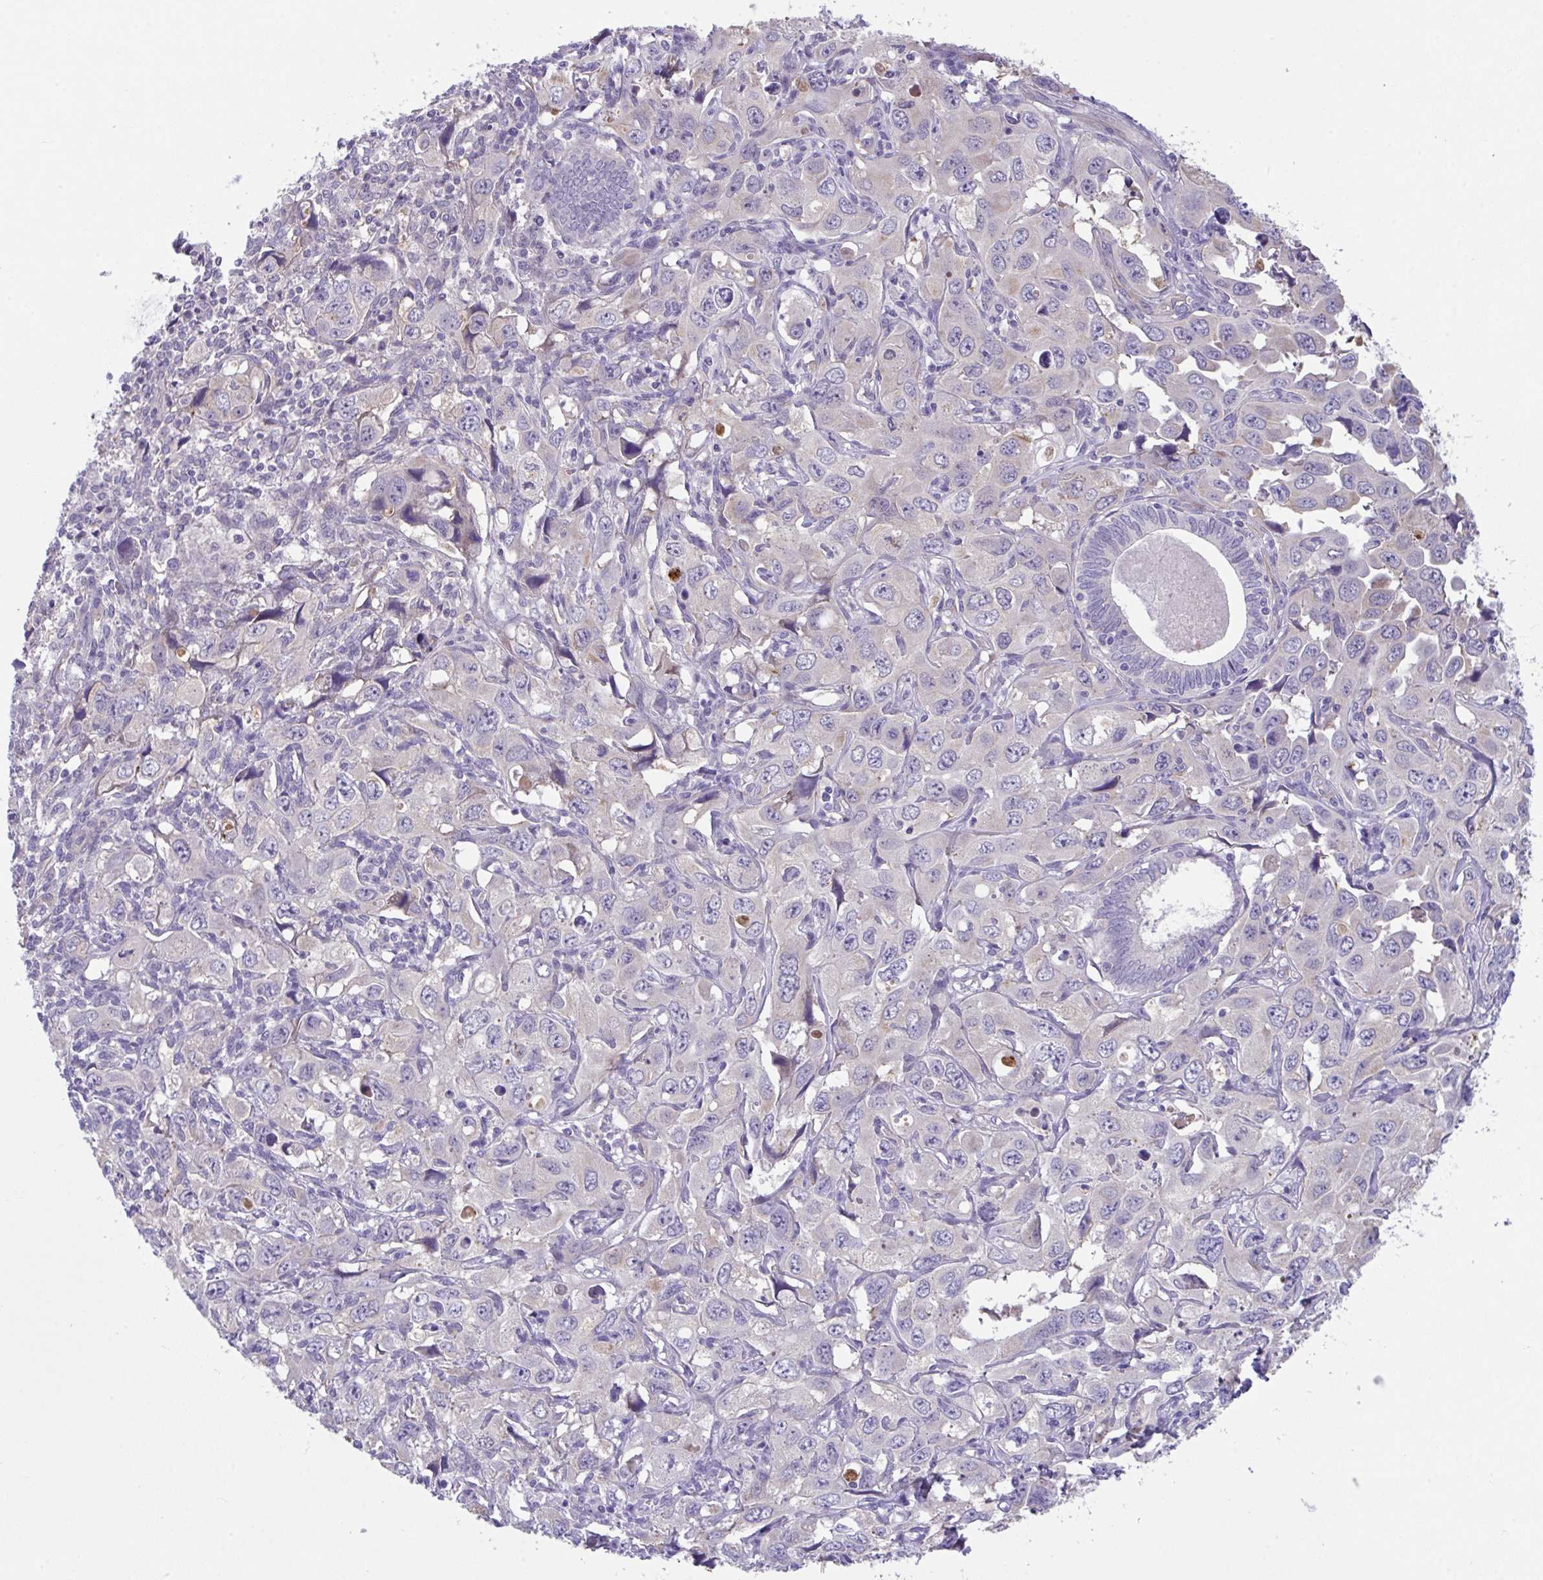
{"staining": {"intensity": "negative", "quantity": "none", "location": "none"}, "tissue": "endometrial cancer", "cell_type": "Tumor cells", "image_type": "cancer", "snomed": [{"axis": "morphology", "description": "Adenocarcinoma, NOS"}, {"axis": "topography", "description": "Uterus"}], "caption": "A high-resolution photomicrograph shows IHC staining of endometrial adenocarcinoma, which reveals no significant positivity in tumor cells.", "gene": "RHOXF1", "patient": {"sex": "female", "age": 62}}